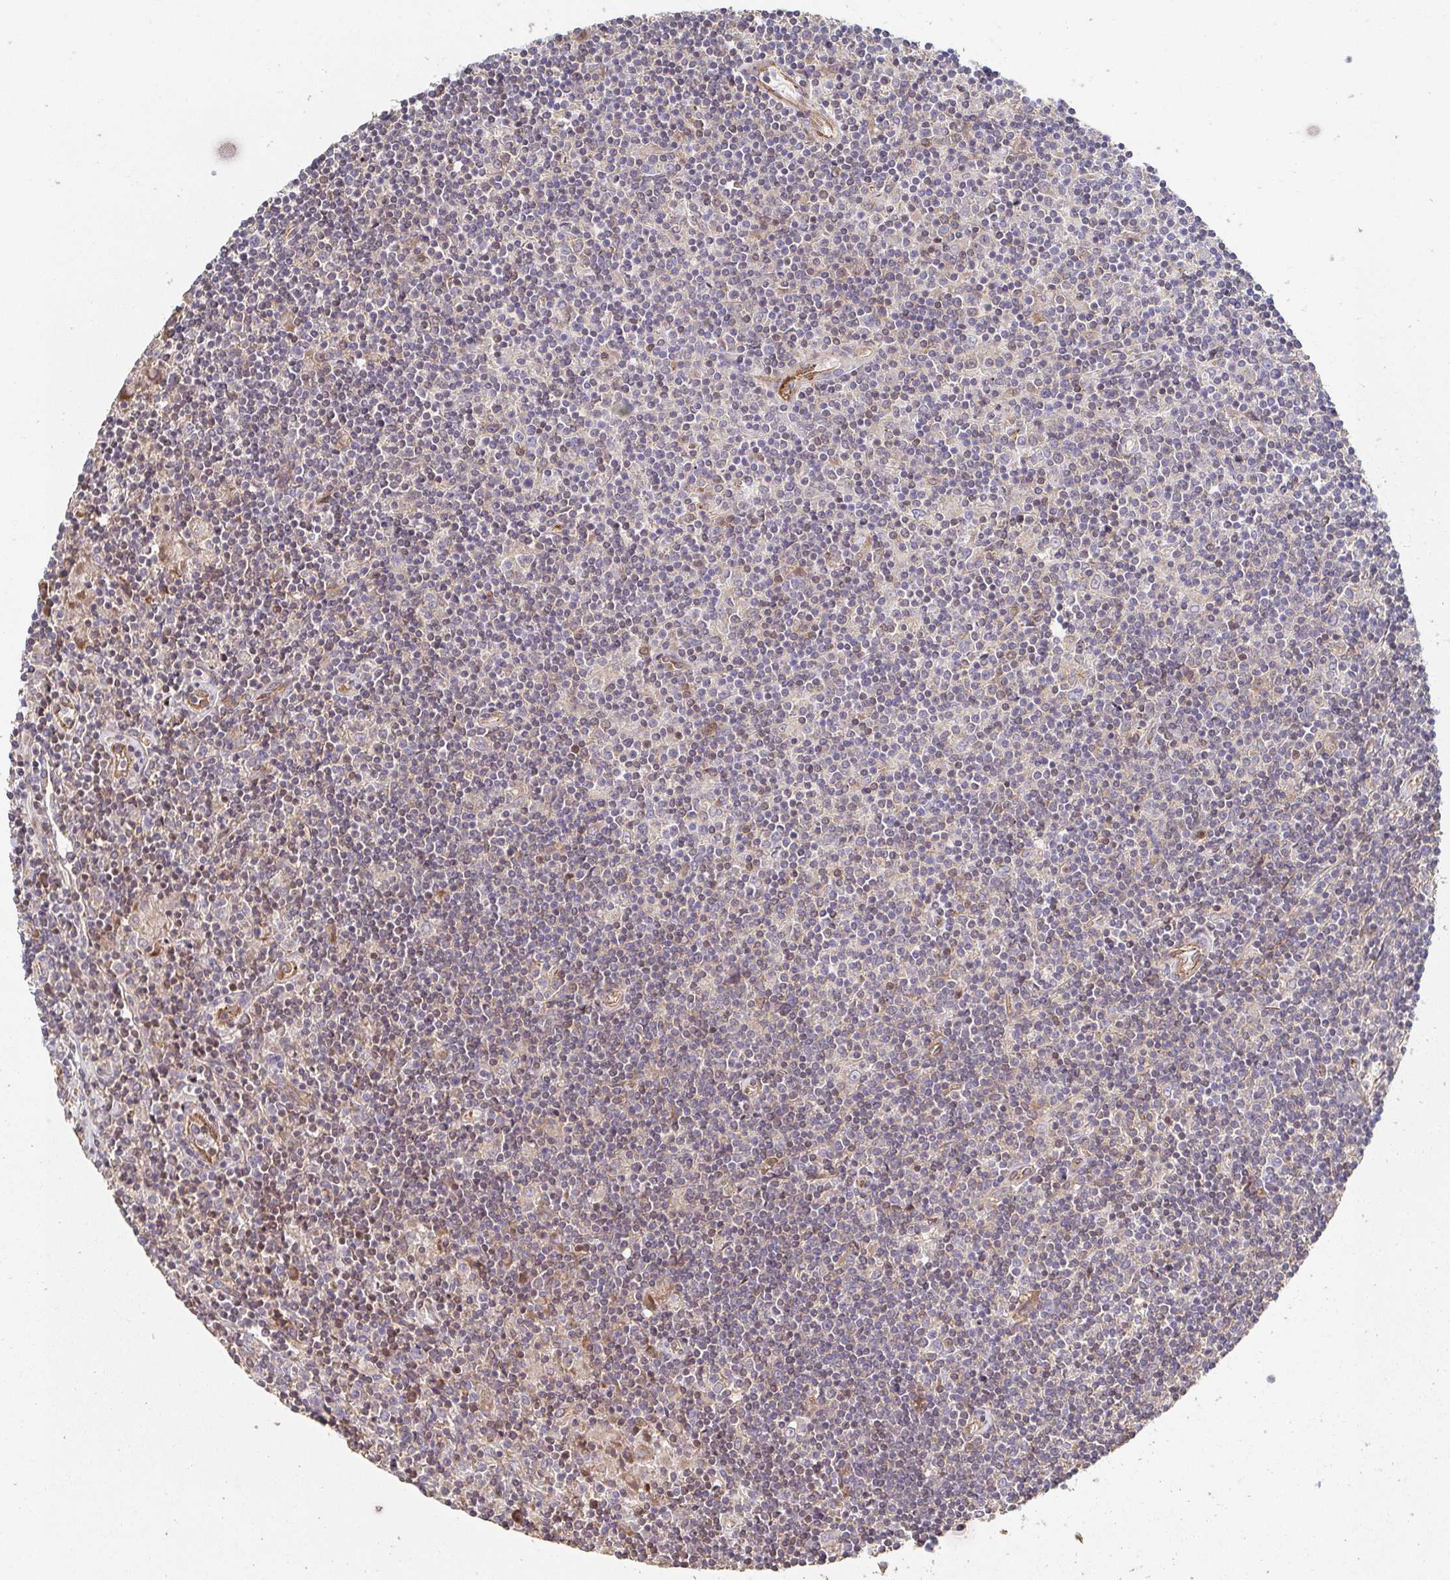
{"staining": {"intensity": "negative", "quantity": "none", "location": "none"}, "tissue": "lymphoma", "cell_type": "Tumor cells", "image_type": "cancer", "snomed": [{"axis": "morphology", "description": "Hodgkin's disease, NOS"}, {"axis": "topography", "description": "Lymph node"}], "caption": "There is no significant positivity in tumor cells of Hodgkin's disease.", "gene": "APBB1", "patient": {"sex": "male", "age": 40}}